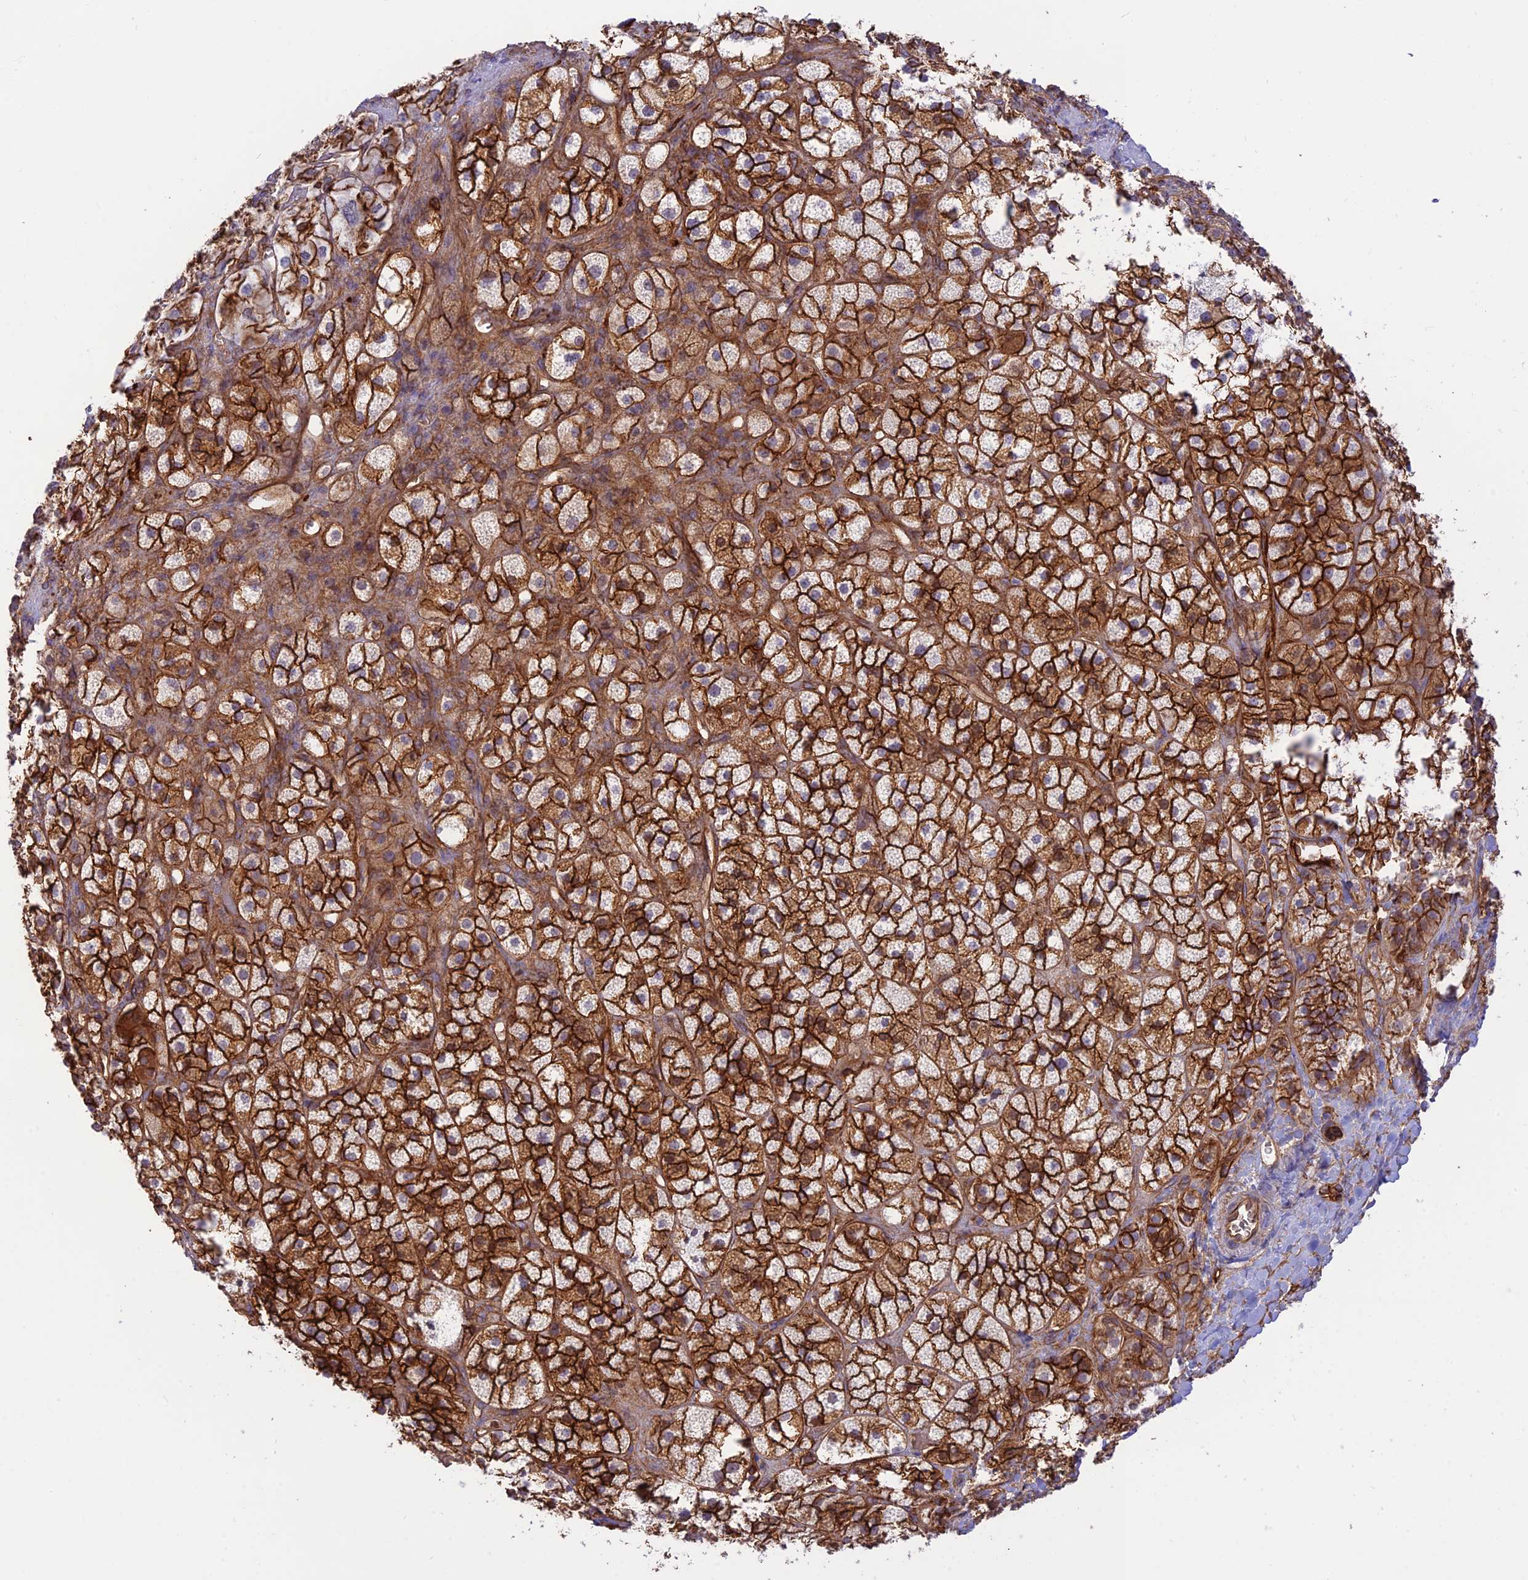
{"staining": {"intensity": "strong", "quantity": ">75%", "location": "cytoplasmic/membranous"}, "tissue": "adrenal gland", "cell_type": "Glandular cells", "image_type": "normal", "snomed": [{"axis": "morphology", "description": "Normal tissue, NOS"}, {"axis": "topography", "description": "Adrenal gland"}], "caption": "Immunohistochemical staining of benign human adrenal gland exhibits >75% levels of strong cytoplasmic/membranous protein staining in approximately >75% of glandular cells. Using DAB (3,3'-diaminobenzidine) (brown) and hematoxylin (blue) stains, captured at high magnification using brightfield microscopy.", "gene": "YPEL5", "patient": {"sex": "male", "age": 61}}